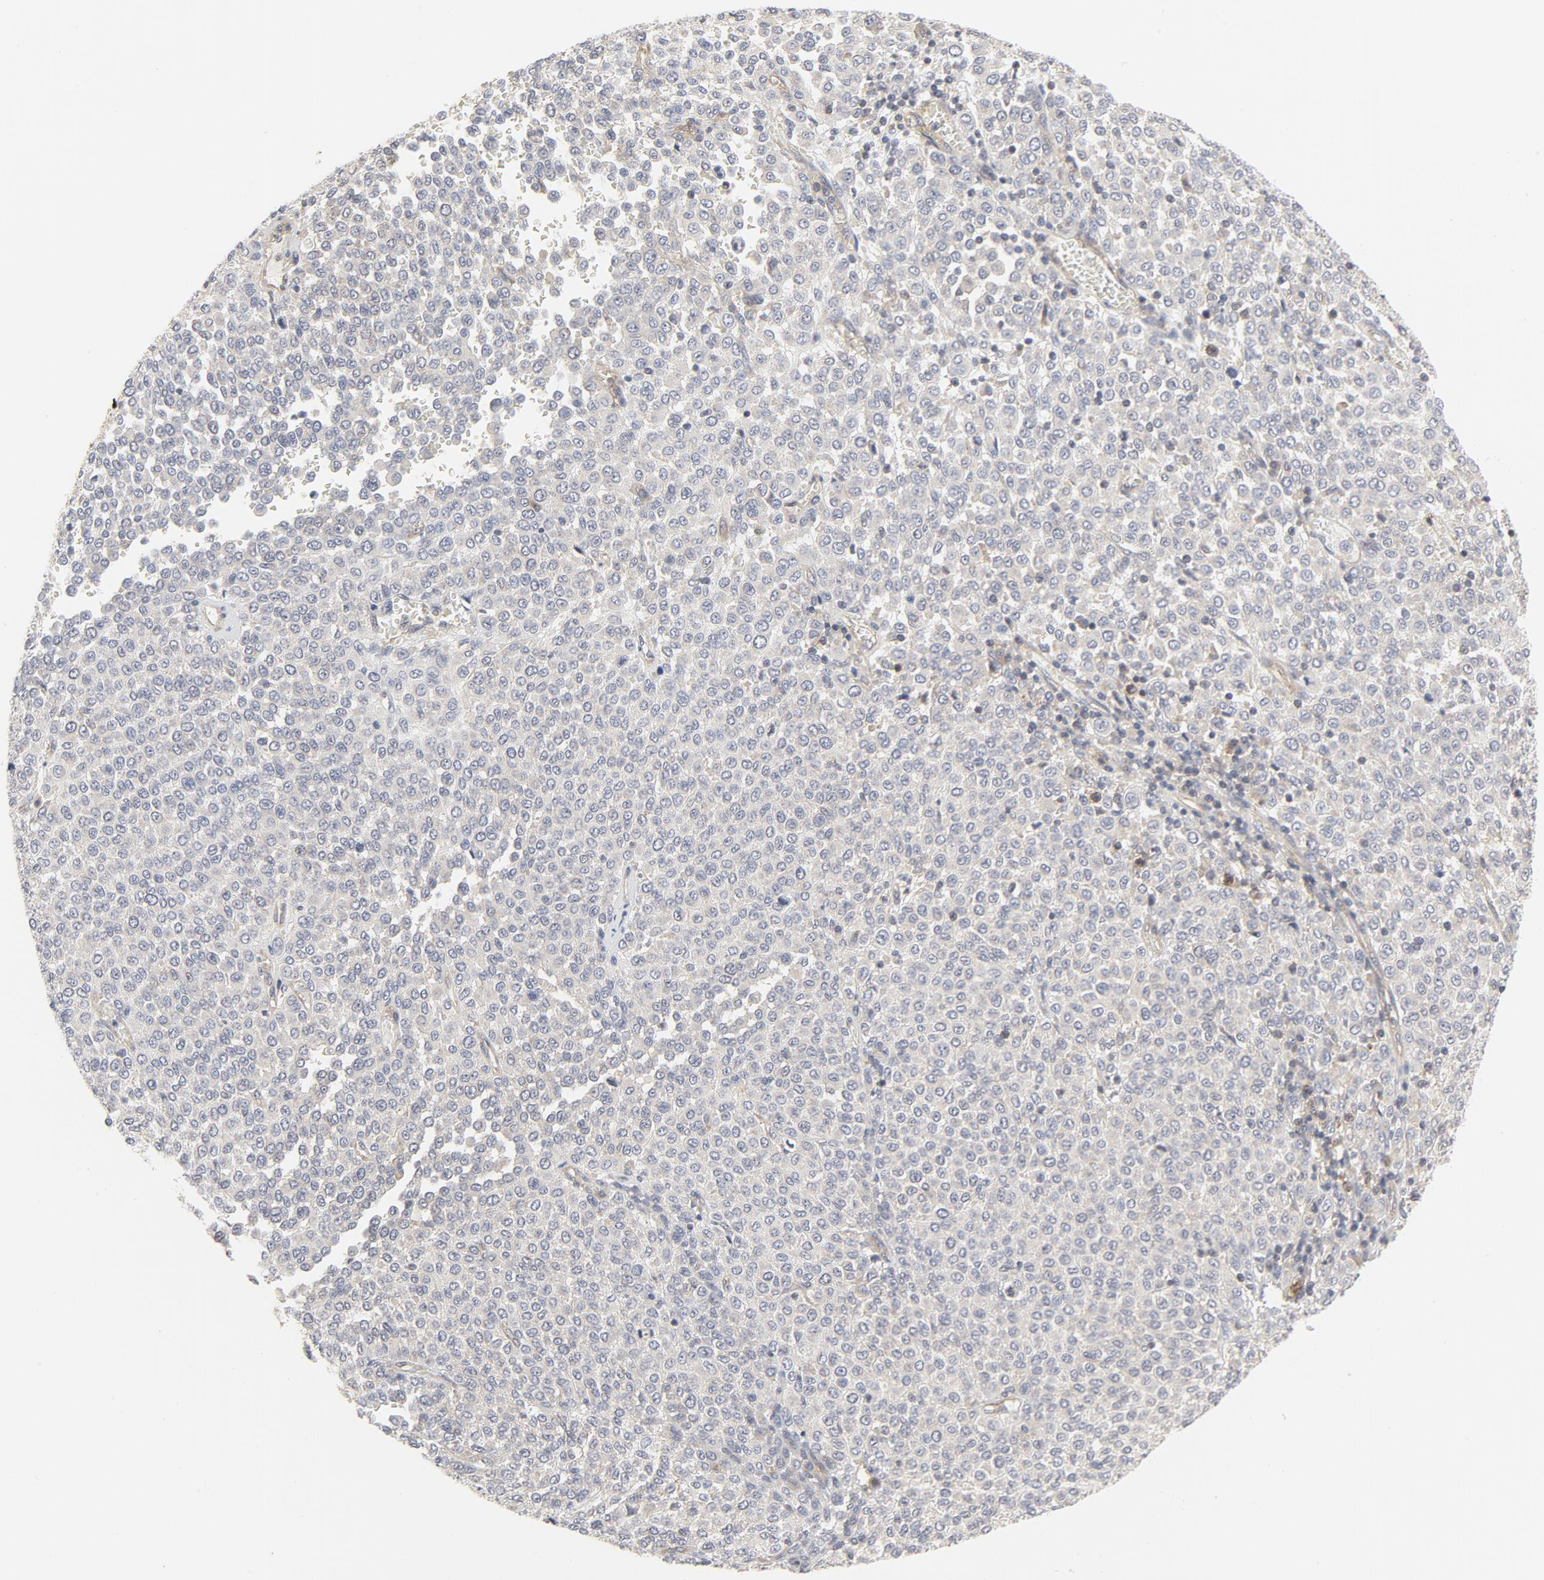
{"staining": {"intensity": "negative", "quantity": "none", "location": "none"}, "tissue": "melanoma", "cell_type": "Tumor cells", "image_type": "cancer", "snomed": [{"axis": "morphology", "description": "Malignant melanoma, Metastatic site"}, {"axis": "topography", "description": "Pancreas"}], "caption": "This is an IHC micrograph of human malignant melanoma (metastatic site). There is no positivity in tumor cells.", "gene": "MAP2K7", "patient": {"sex": "female", "age": 30}}